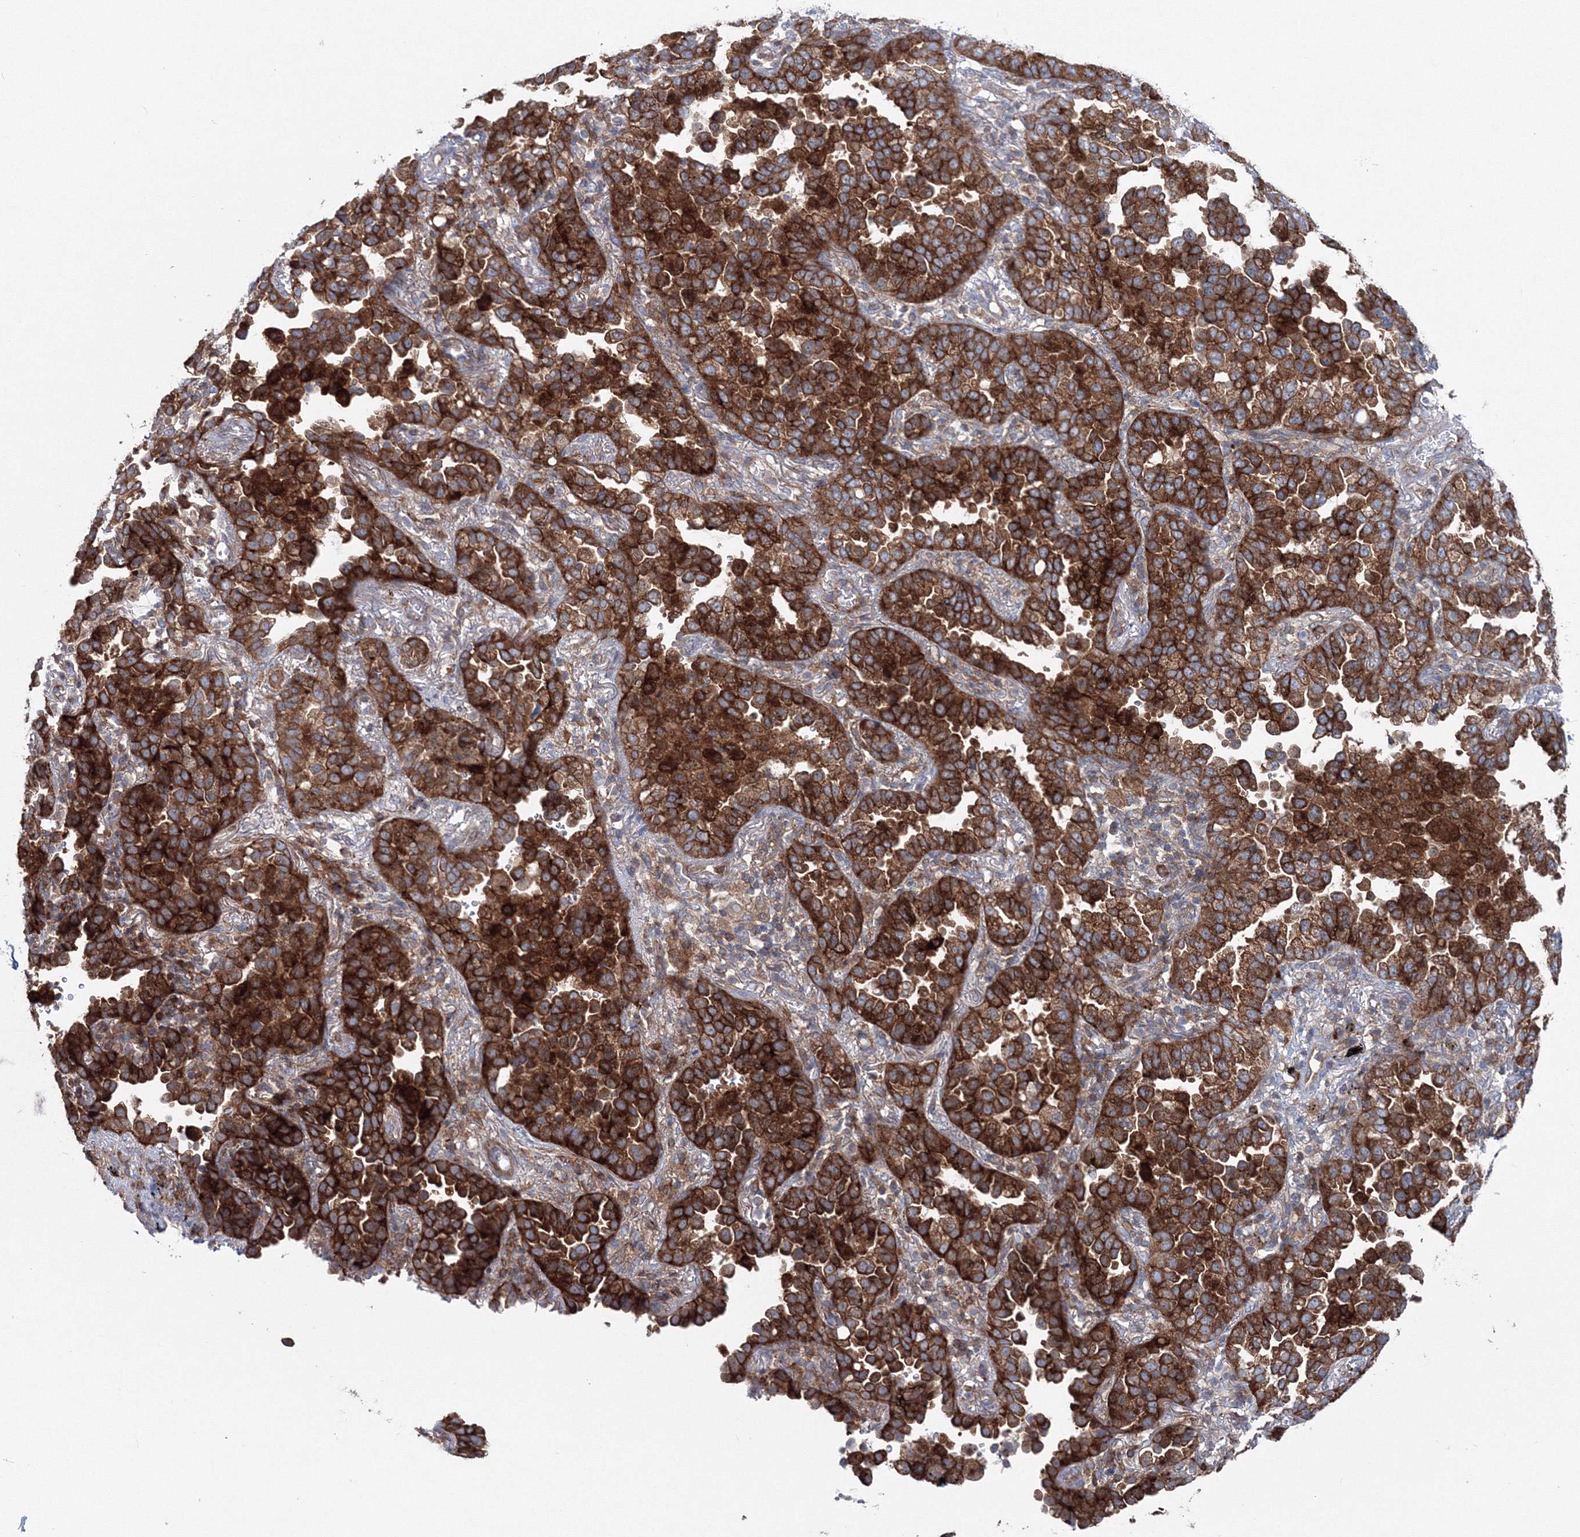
{"staining": {"intensity": "strong", "quantity": ">75%", "location": "cytoplasmic/membranous"}, "tissue": "lung cancer", "cell_type": "Tumor cells", "image_type": "cancer", "snomed": [{"axis": "morphology", "description": "Normal tissue, NOS"}, {"axis": "morphology", "description": "Adenocarcinoma, NOS"}, {"axis": "topography", "description": "Lung"}], "caption": "Lung cancer stained for a protein demonstrates strong cytoplasmic/membranous positivity in tumor cells.", "gene": "GGA2", "patient": {"sex": "male", "age": 59}}